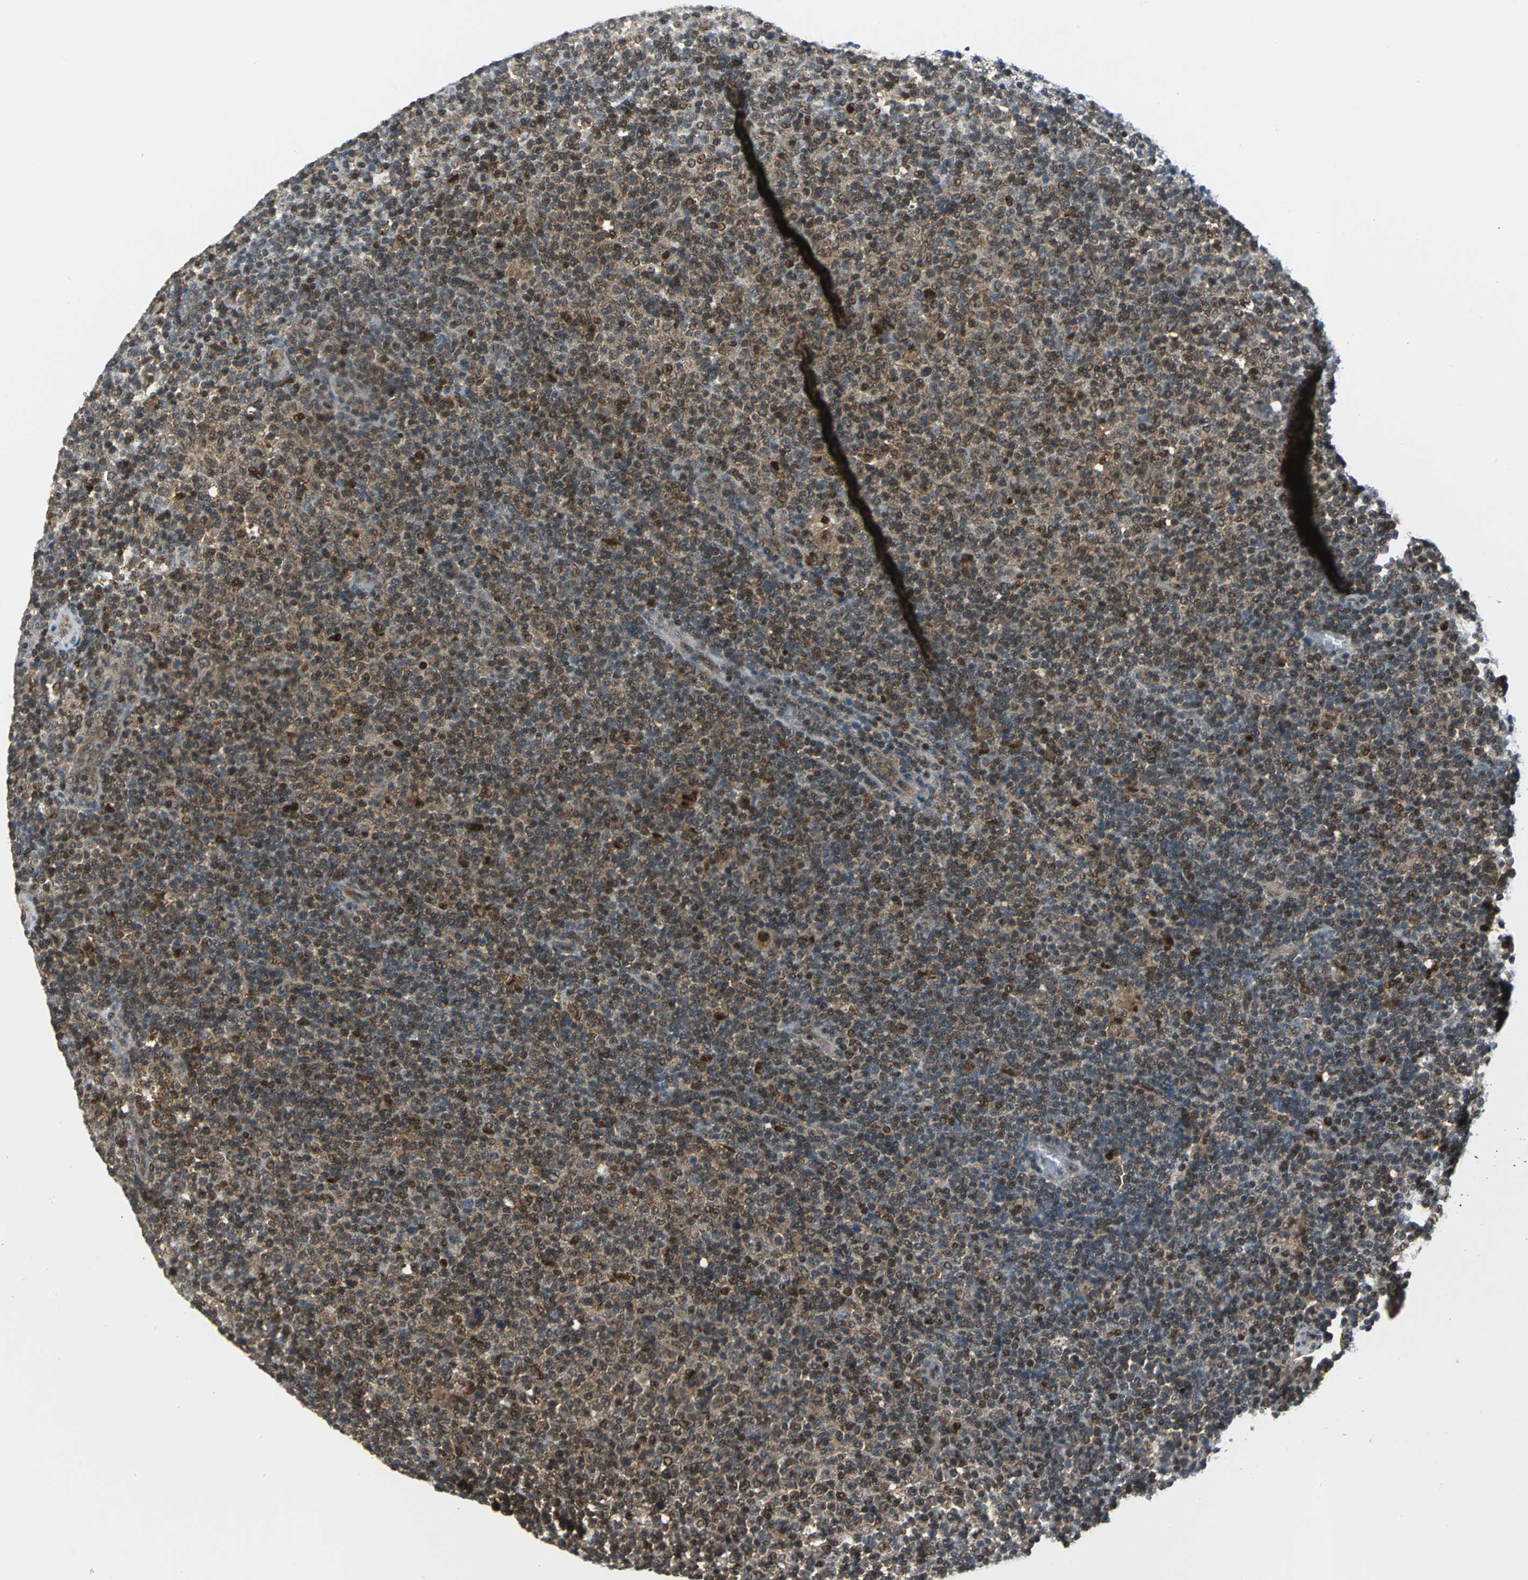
{"staining": {"intensity": "moderate", "quantity": "25%-75%", "location": "nuclear"}, "tissue": "lymphoma", "cell_type": "Tumor cells", "image_type": "cancer", "snomed": [{"axis": "morphology", "description": "Malignant lymphoma, non-Hodgkin's type, Low grade"}, {"axis": "topography", "description": "Lymph node"}], "caption": "The image exhibits a brown stain indicating the presence of a protein in the nuclear of tumor cells in lymphoma. (brown staining indicates protein expression, while blue staining denotes nuclei).", "gene": "PSMA4", "patient": {"sex": "male", "age": 70}}